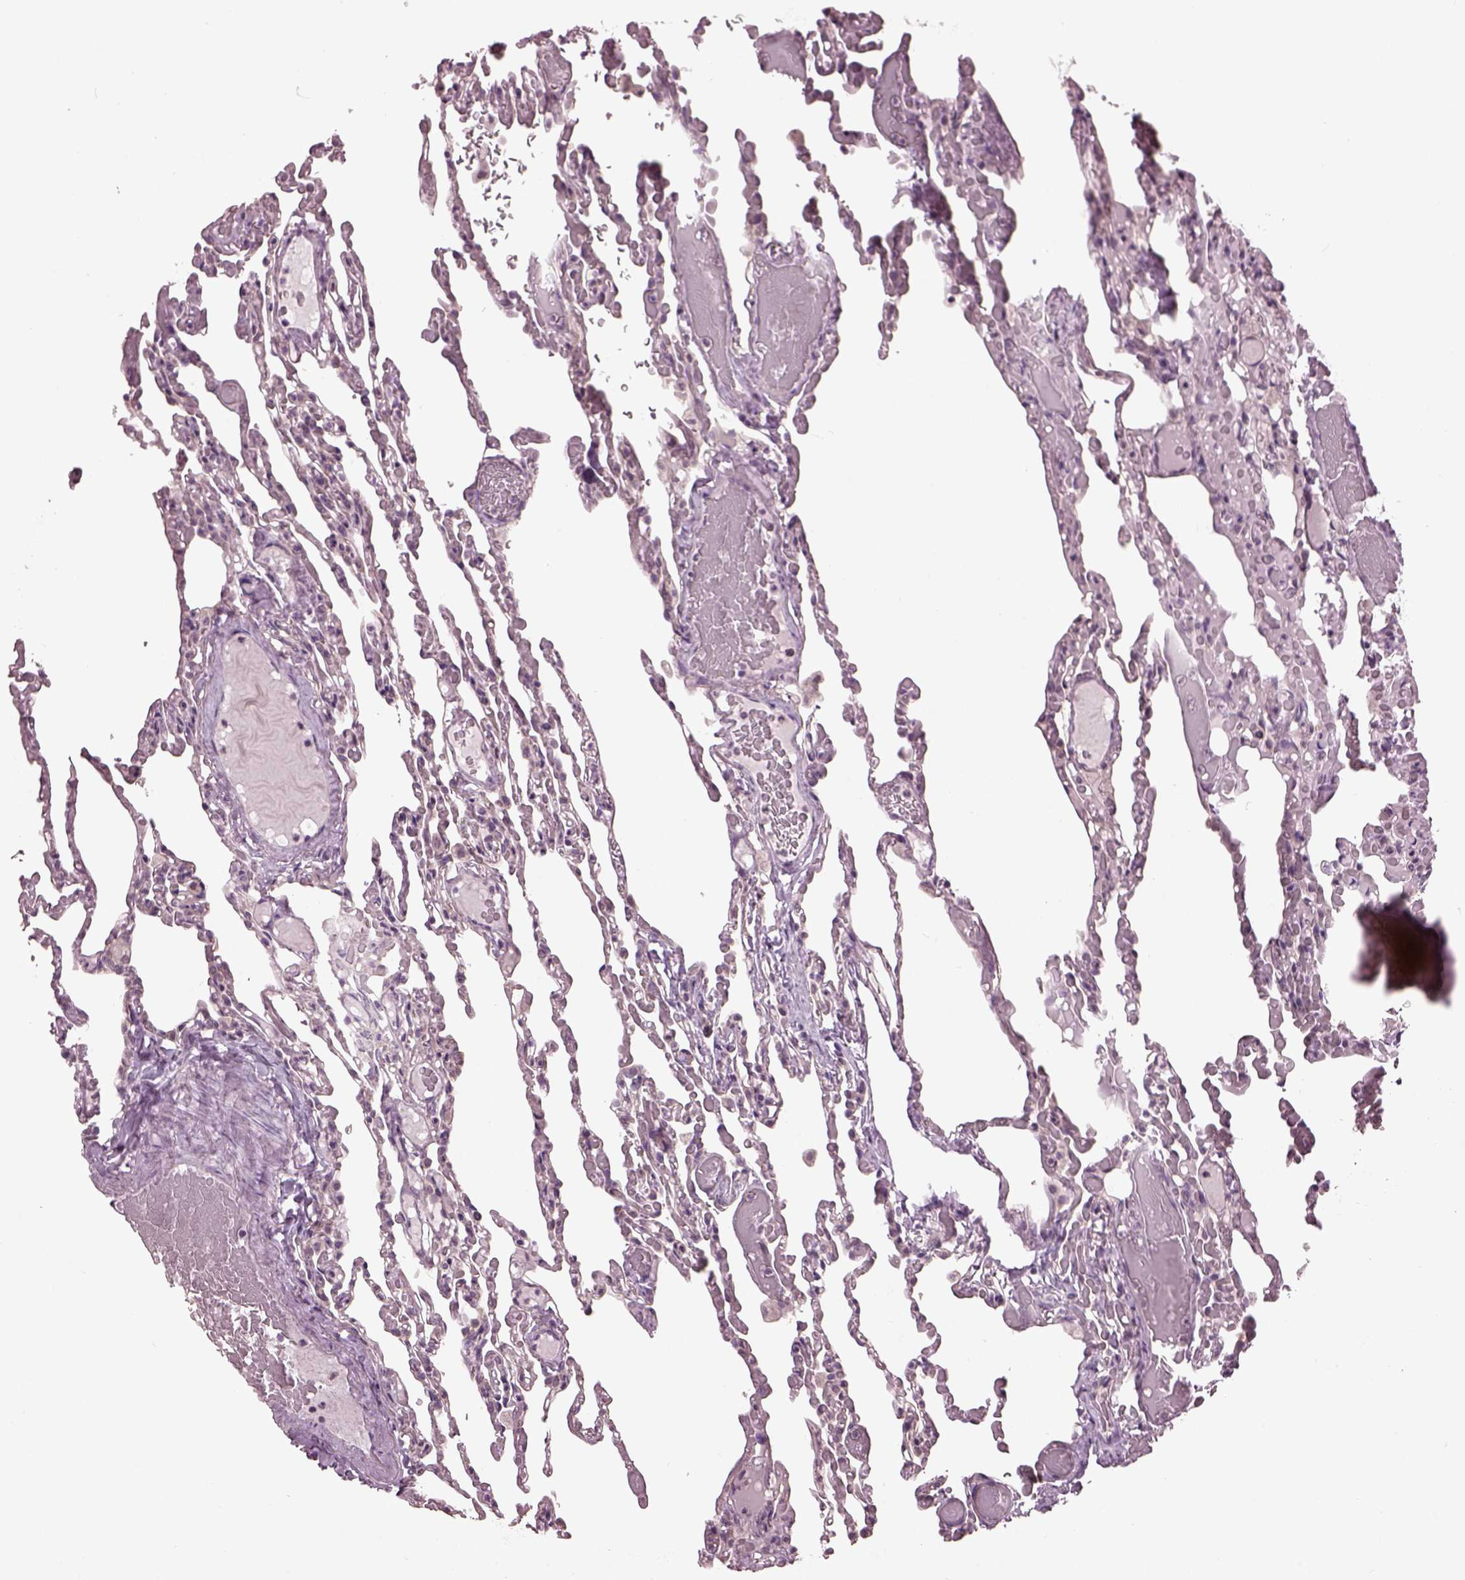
{"staining": {"intensity": "negative", "quantity": "none", "location": "none"}, "tissue": "lung", "cell_type": "Alveolar cells", "image_type": "normal", "snomed": [{"axis": "morphology", "description": "Normal tissue, NOS"}, {"axis": "topography", "description": "Lung"}], "caption": "IHC image of unremarkable lung: human lung stained with DAB shows no significant protein staining in alveolar cells.", "gene": "GAL", "patient": {"sex": "female", "age": 43}}